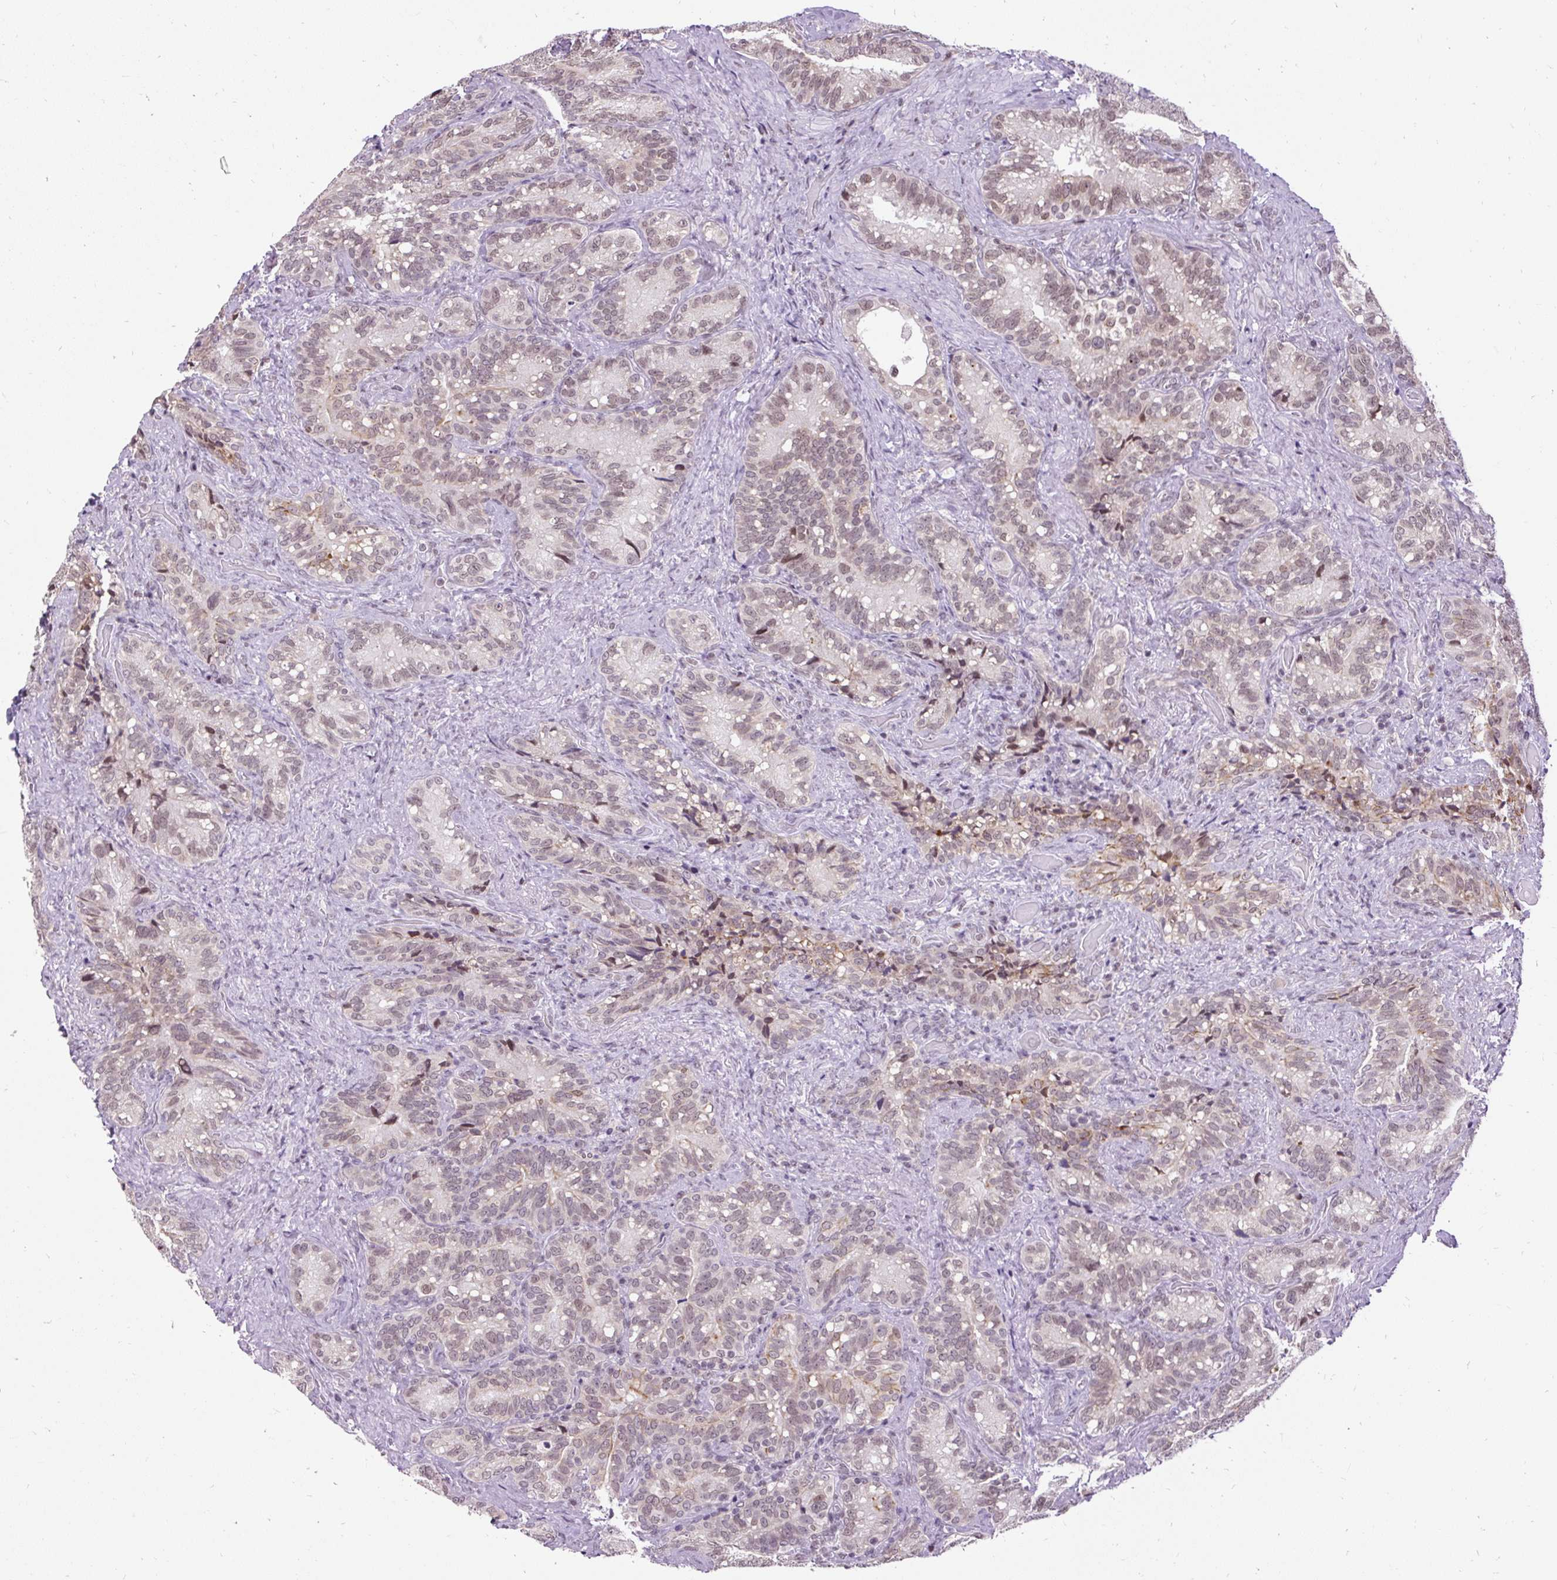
{"staining": {"intensity": "moderate", "quantity": "25%-75%", "location": "cytoplasmic/membranous,nuclear"}, "tissue": "seminal vesicle", "cell_type": "Glandular cells", "image_type": "normal", "snomed": [{"axis": "morphology", "description": "Normal tissue, NOS"}, {"axis": "topography", "description": "Seminal veicle"}], "caption": "Protein expression analysis of unremarkable human seminal vesicle reveals moderate cytoplasmic/membranous,nuclear positivity in approximately 25%-75% of glandular cells. (DAB (3,3'-diaminobenzidine) = brown stain, brightfield microscopy at high magnification).", "gene": "ZNF672", "patient": {"sex": "male", "age": 68}}